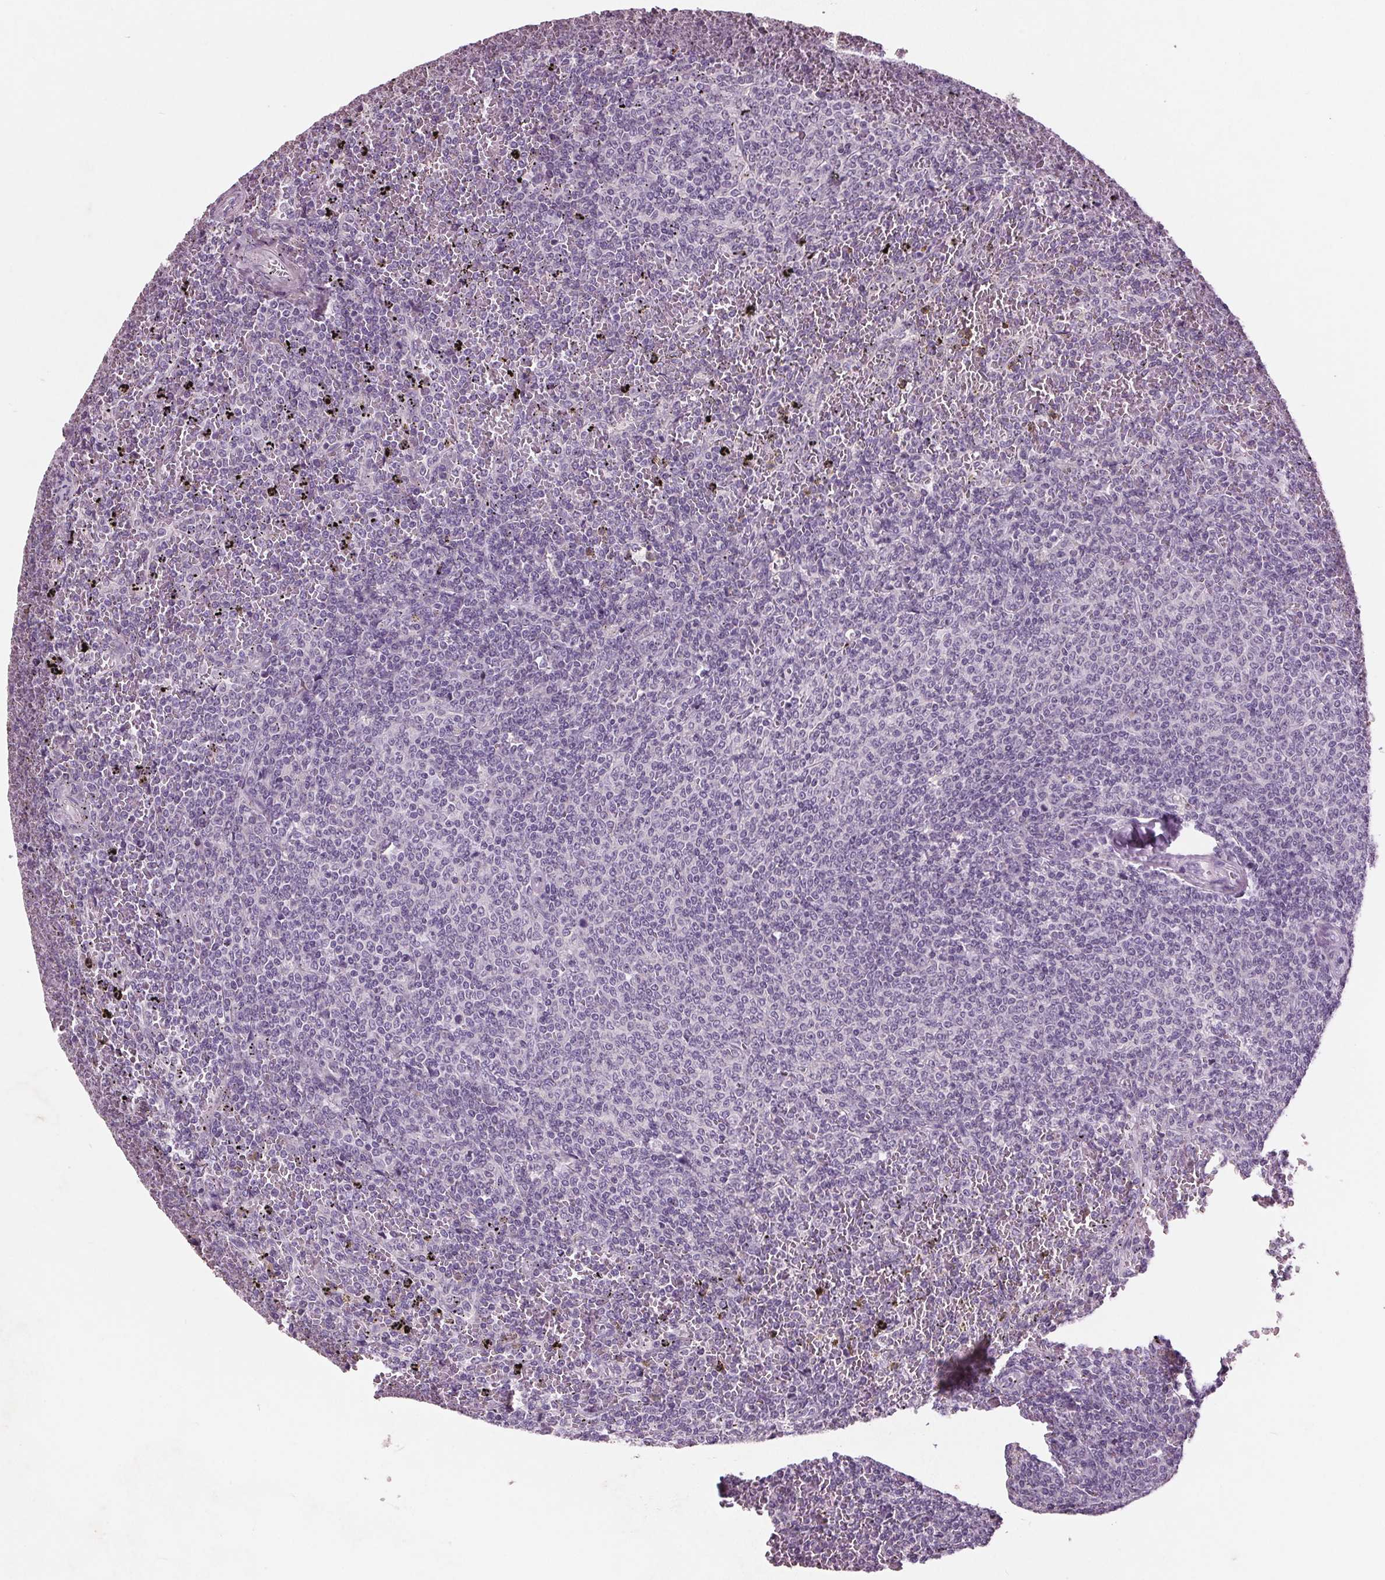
{"staining": {"intensity": "negative", "quantity": "none", "location": "none"}, "tissue": "lymphoma", "cell_type": "Tumor cells", "image_type": "cancer", "snomed": [{"axis": "morphology", "description": "Malignant lymphoma, non-Hodgkin's type, Low grade"}, {"axis": "topography", "description": "Spleen"}], "caption": "Tumor cells are negative for protein expression in human lymphoma. Brightfield microscopy of IHC stained with DAB (brown) and hematoxylin (blue), captured at high magnification.", "gene": "C6", "patient": {"sex": "female", "age": 77}}